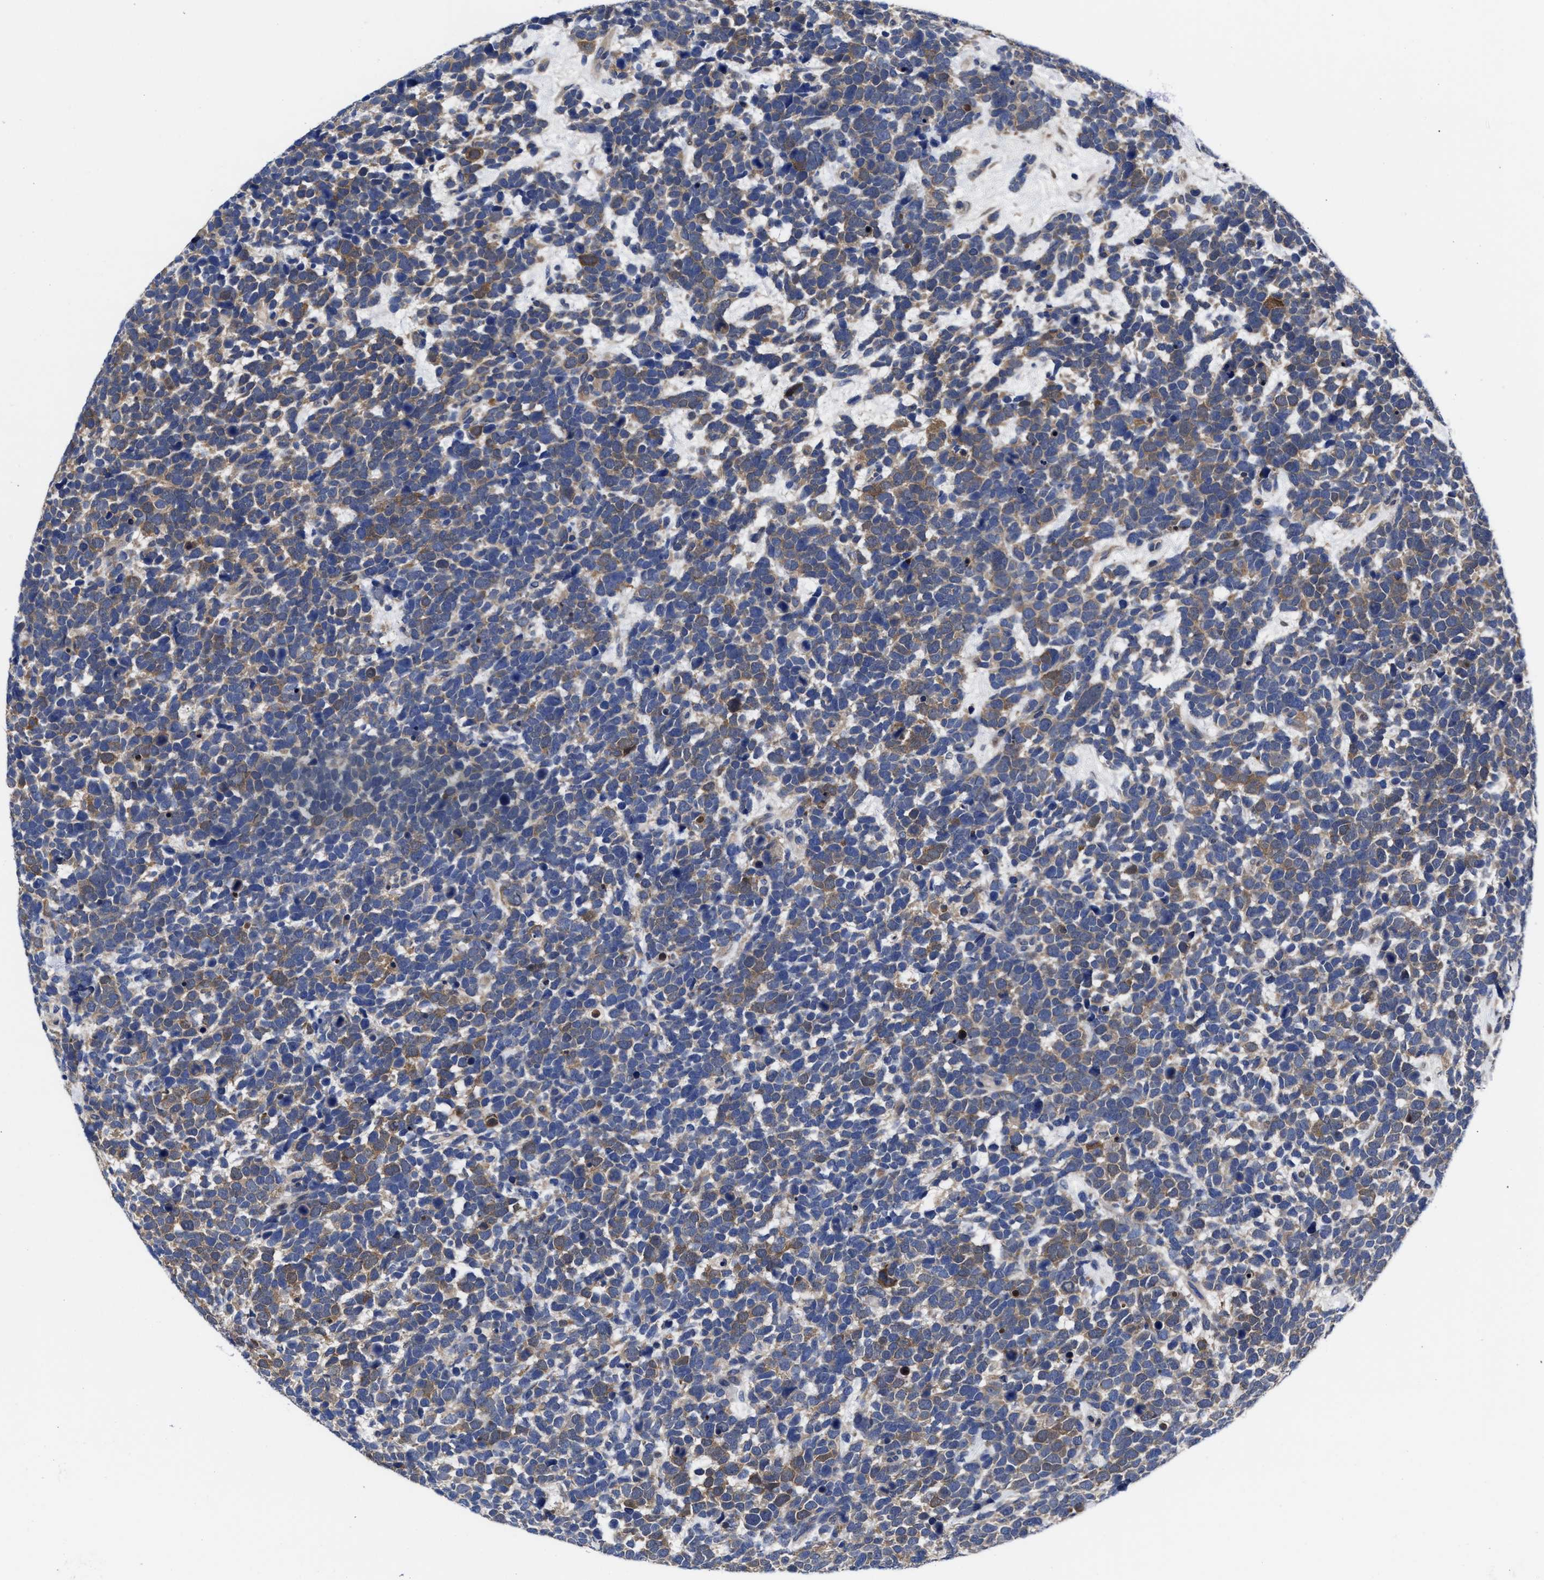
{"staining": {"intensity": "moderate", "quantity": ">75%", "location": "cytoplasmic/membranous"}, "tissue": "urothelial cancer", "cell_type": "Tumor cells", "image_type": "cancer", "snomed": [{"axis": "morphology", "description": "Urothelial carcinoma, High grade"}, {"axis": "topography", "description": "Urinary bladder"}], "caption": "Immunohistochemical staining of human urothelial cancer demonstrates medium levels of moderate cytoplasmic/membranous protein positivity in about >75% of tumor cells.", "gene": "TXNDC17", "patient": {"sex": "female", "age": 82}}